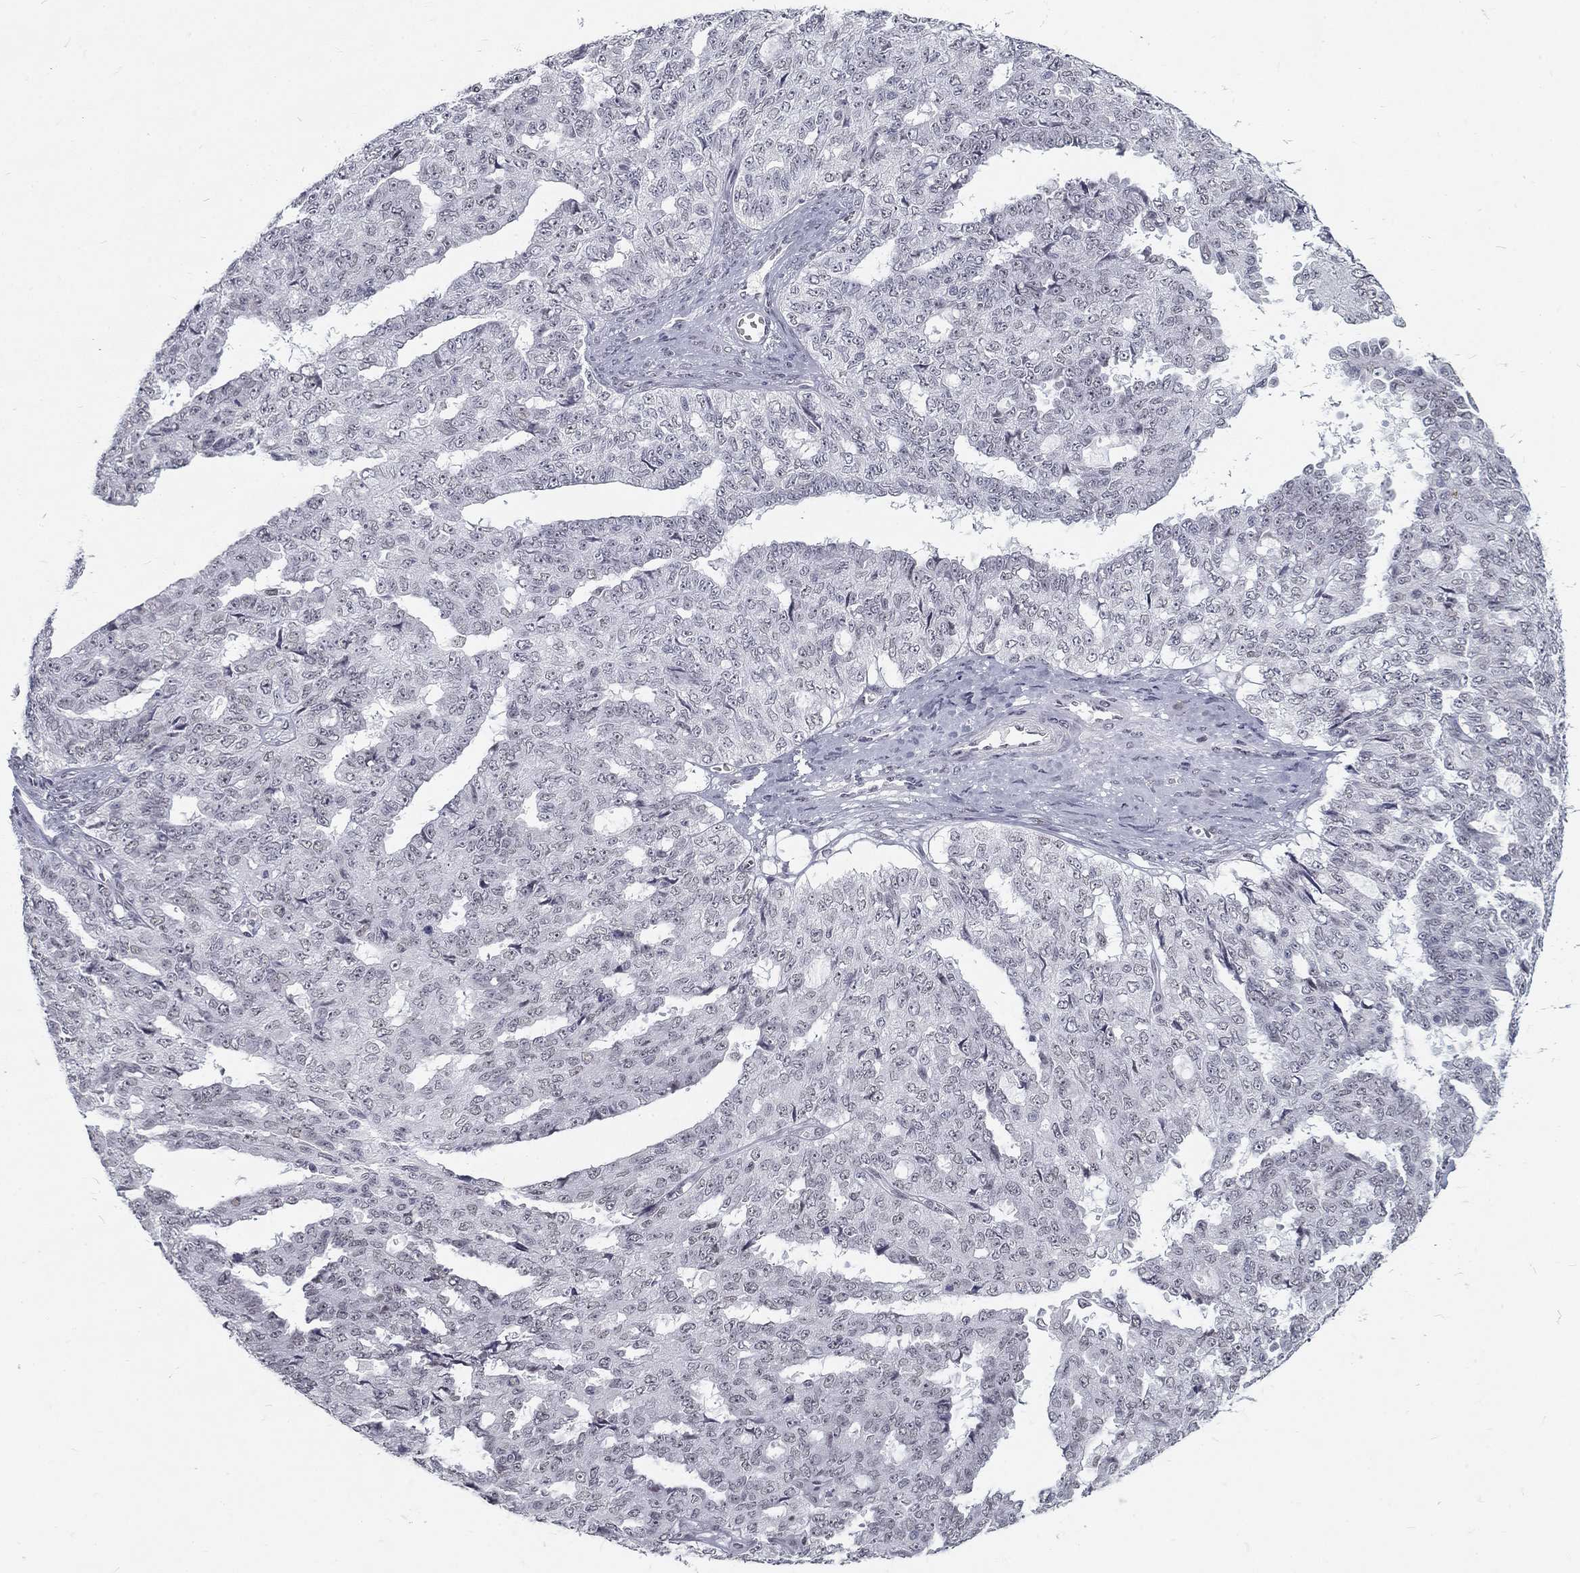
{"staining": {"intensity": "negative", "quantity": "none", "location": "none"}, "tissue": "ovarian cancer", "cell_type": "Tumor cells", "image_type": "cancer", "snomed": [{"axis": "morphology", "description": "Cystadenocarcinoma, serous, NOS"}, {"axis": "topography", "description": "Ovary"}], "caption": "Immunohistochemical staining of ovarian cancer (serous cystadenocarcinoma) demonstrates no significant staining in tumor cells.", "gene": "SNORC", "patient": {"sex": "female", "age": 71}}